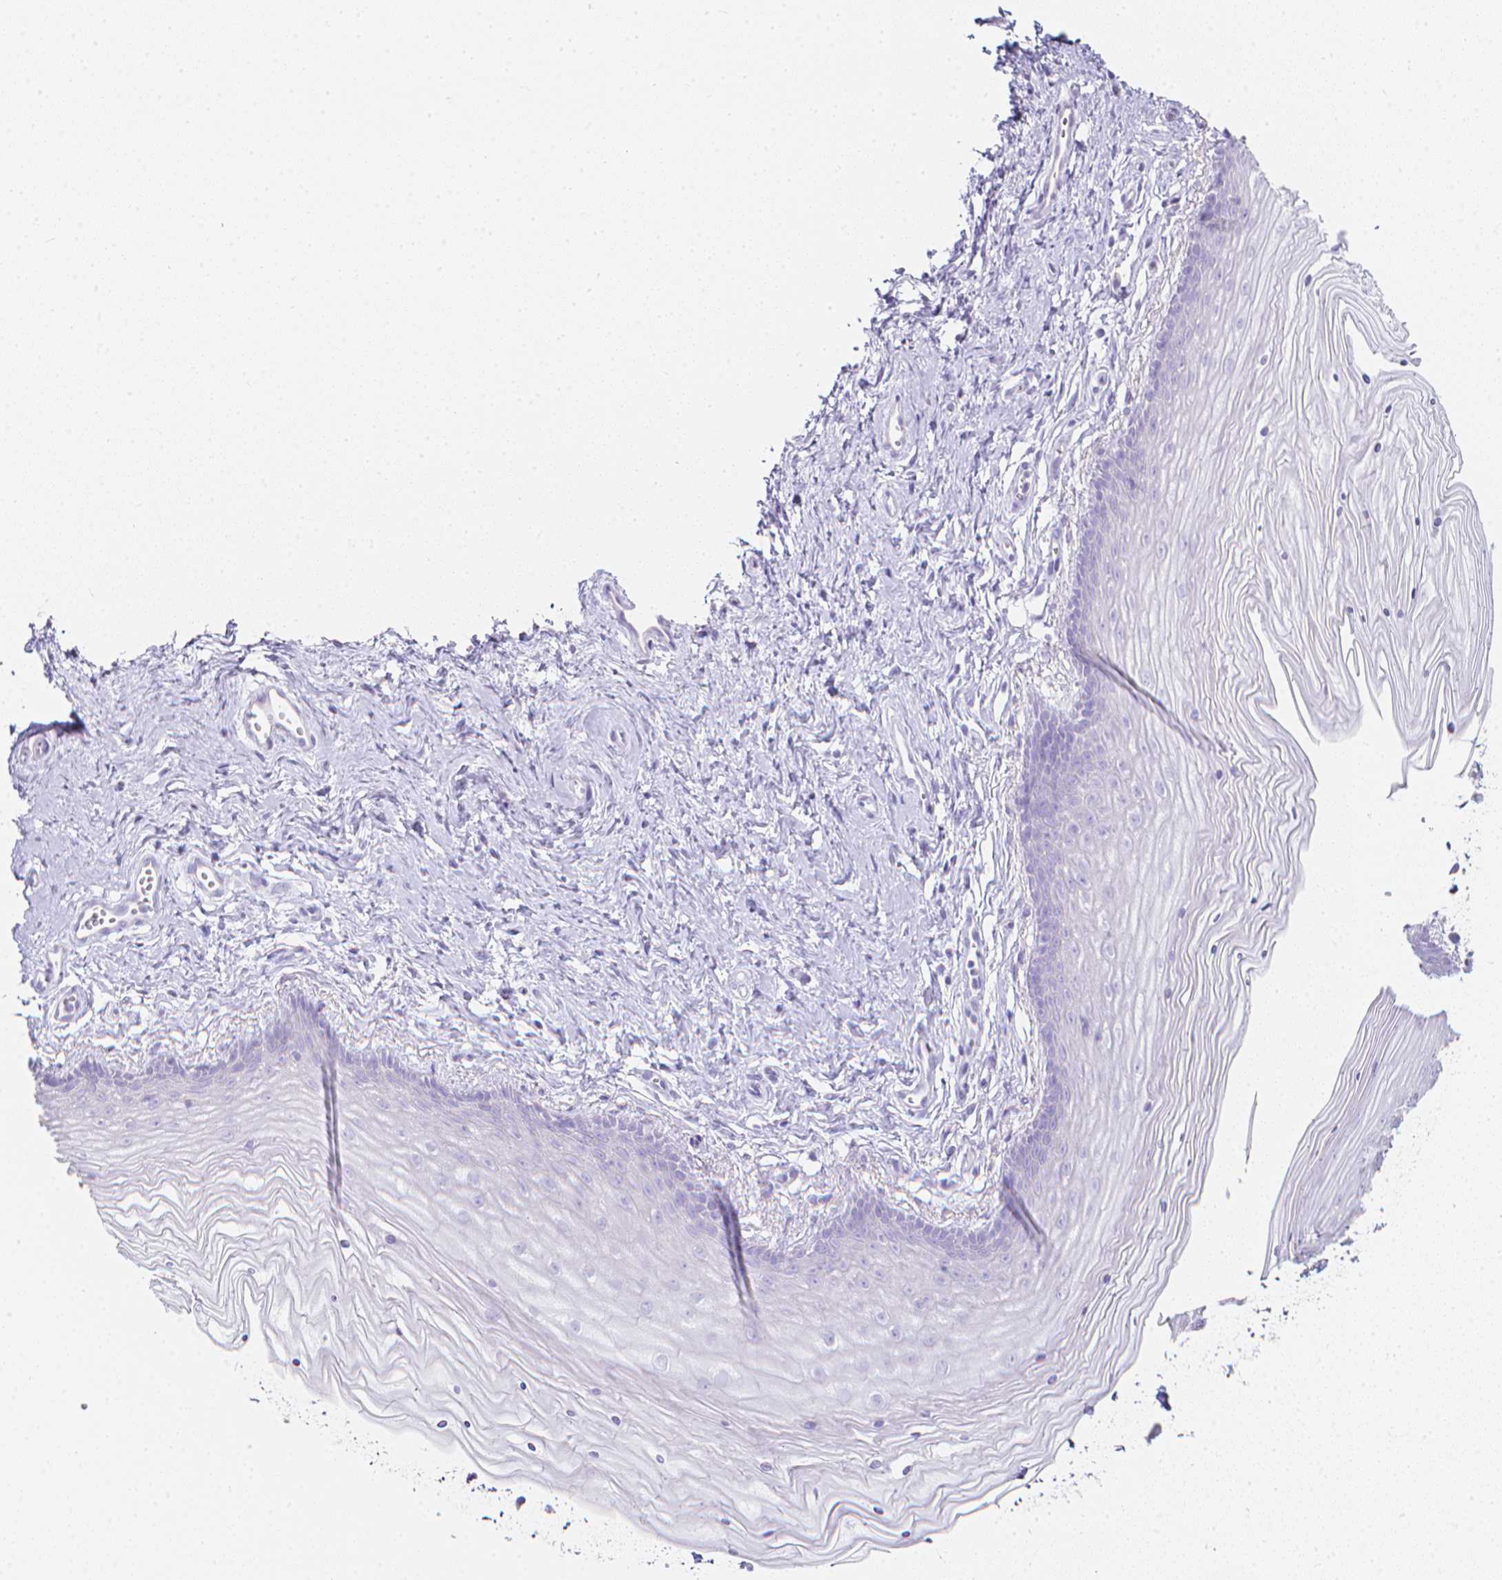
{"staining": {"intensity": "negative", "quantity": "none", "location": "none"}, "tissue": "vagina", "cell_type": "Squamous epithelial cells", "image_type": "normal", "snomed": [{"axis": "morphology", "description": "Normal tissue, NOS"}, {"axis": "topography", "description": "Vagina"}], "caption": "Immunohistochemical staining of normal human vagina reveals no significant positivity in squamous epithelial cells. The staining is performed using DAB (3,3'-diaminobenzidine) brown chromogen with nuclei counter-stained in using hematoxylin.", "gene": "LGALS4", "patient": {"sex": "female", "age": 38}}